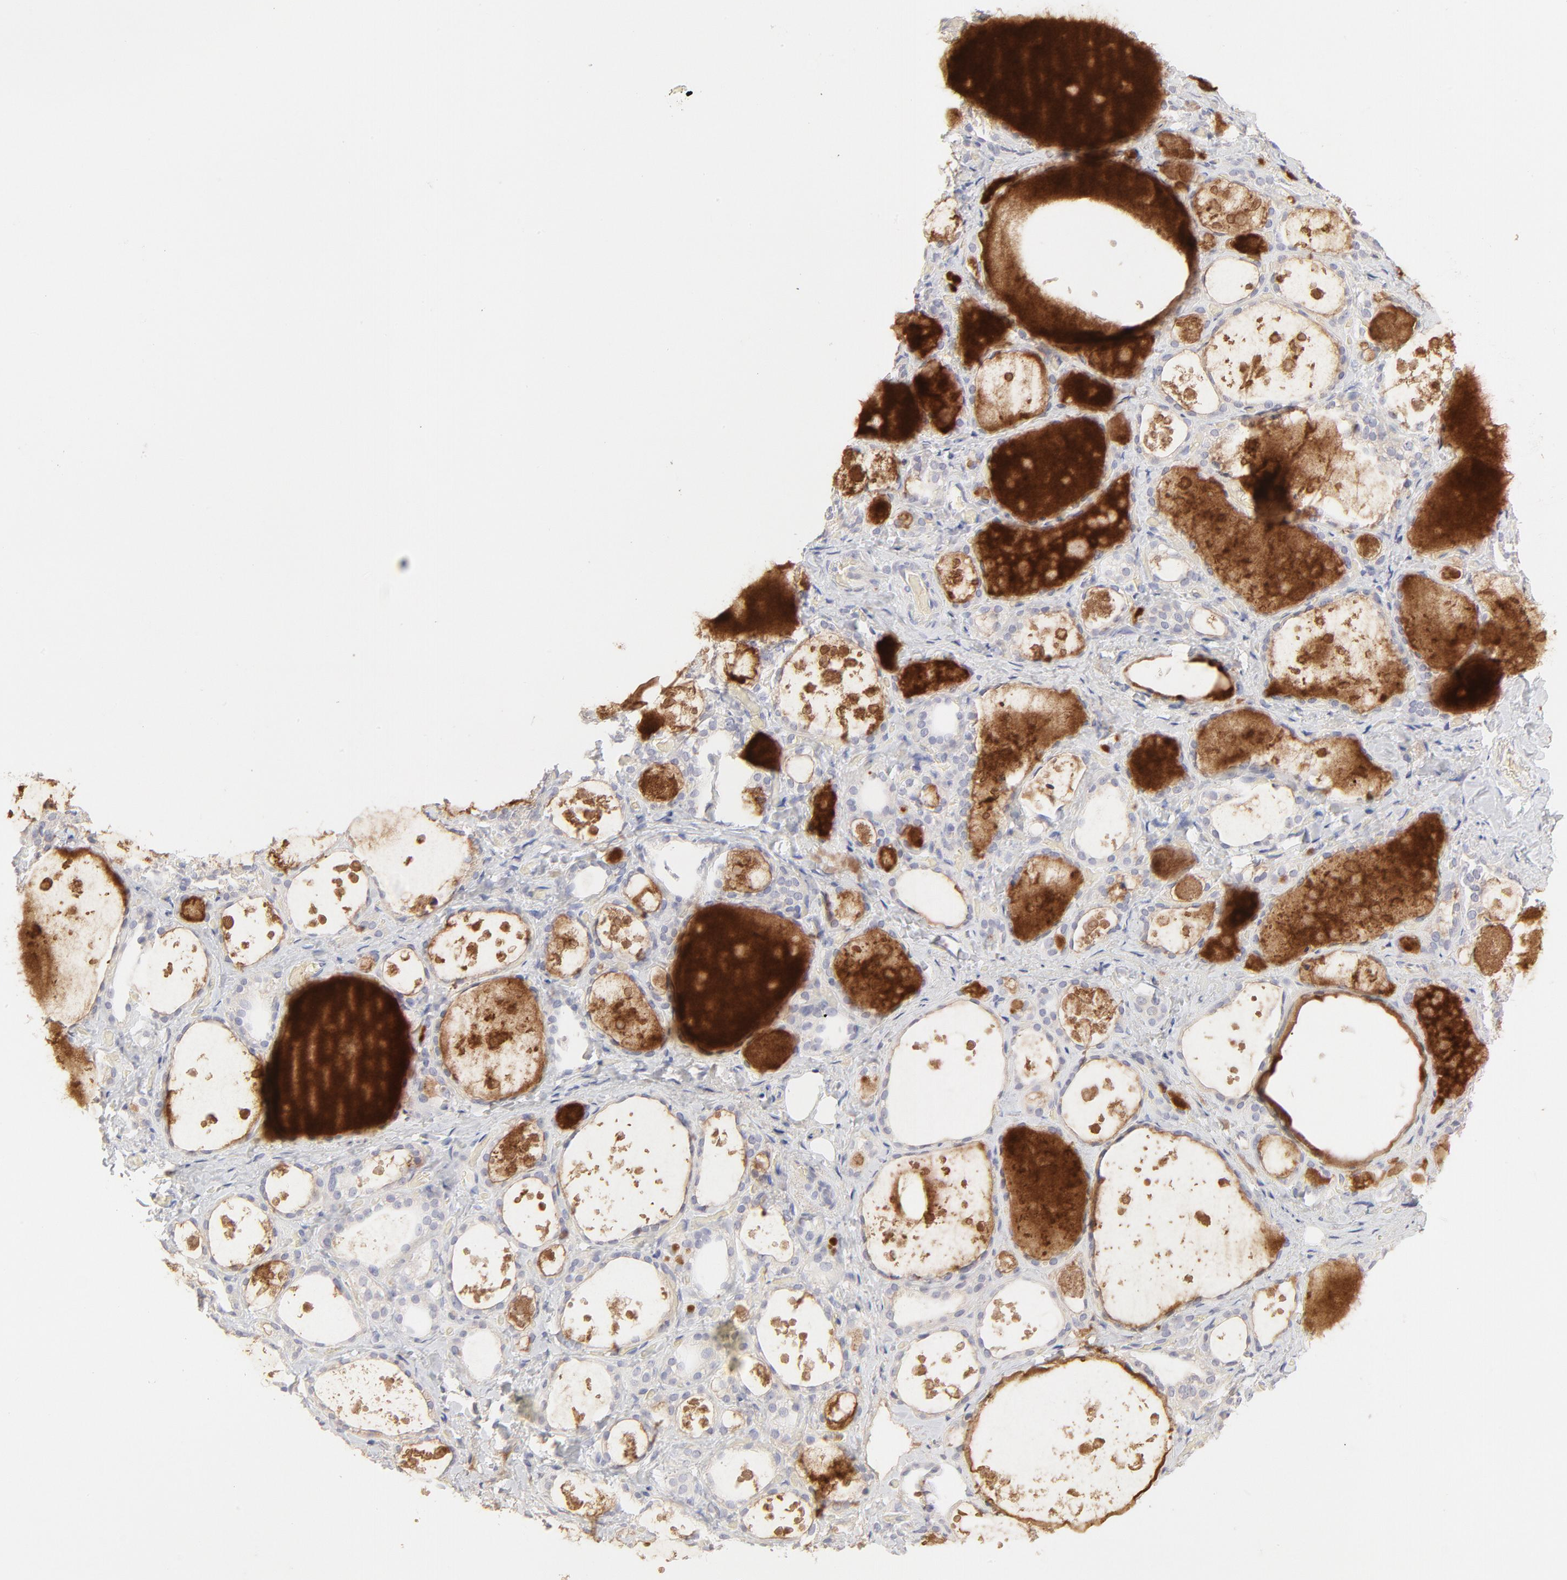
{"staining": {"intensity": "weak", "quantity": "<25%", "location": "cytoplasmic/membranous"}, "tissue": "thyroid gland", "cell_type": "Glandular cells", "image_type": "normal", "snomed": [{"axis": "morphology", "description": "Normal tissue, NOS"}, {"axis": "topography", "description": "Thyroid gland"}], "caption": "The image exhibits no significant staining in glandular cells of thyroid gland. The staining is performed using DAB brown chromogen with nuclei counter-stained in using hematoxylin.", "gene": "ELF3", "patient": {"sex": "female", "age": 75}}